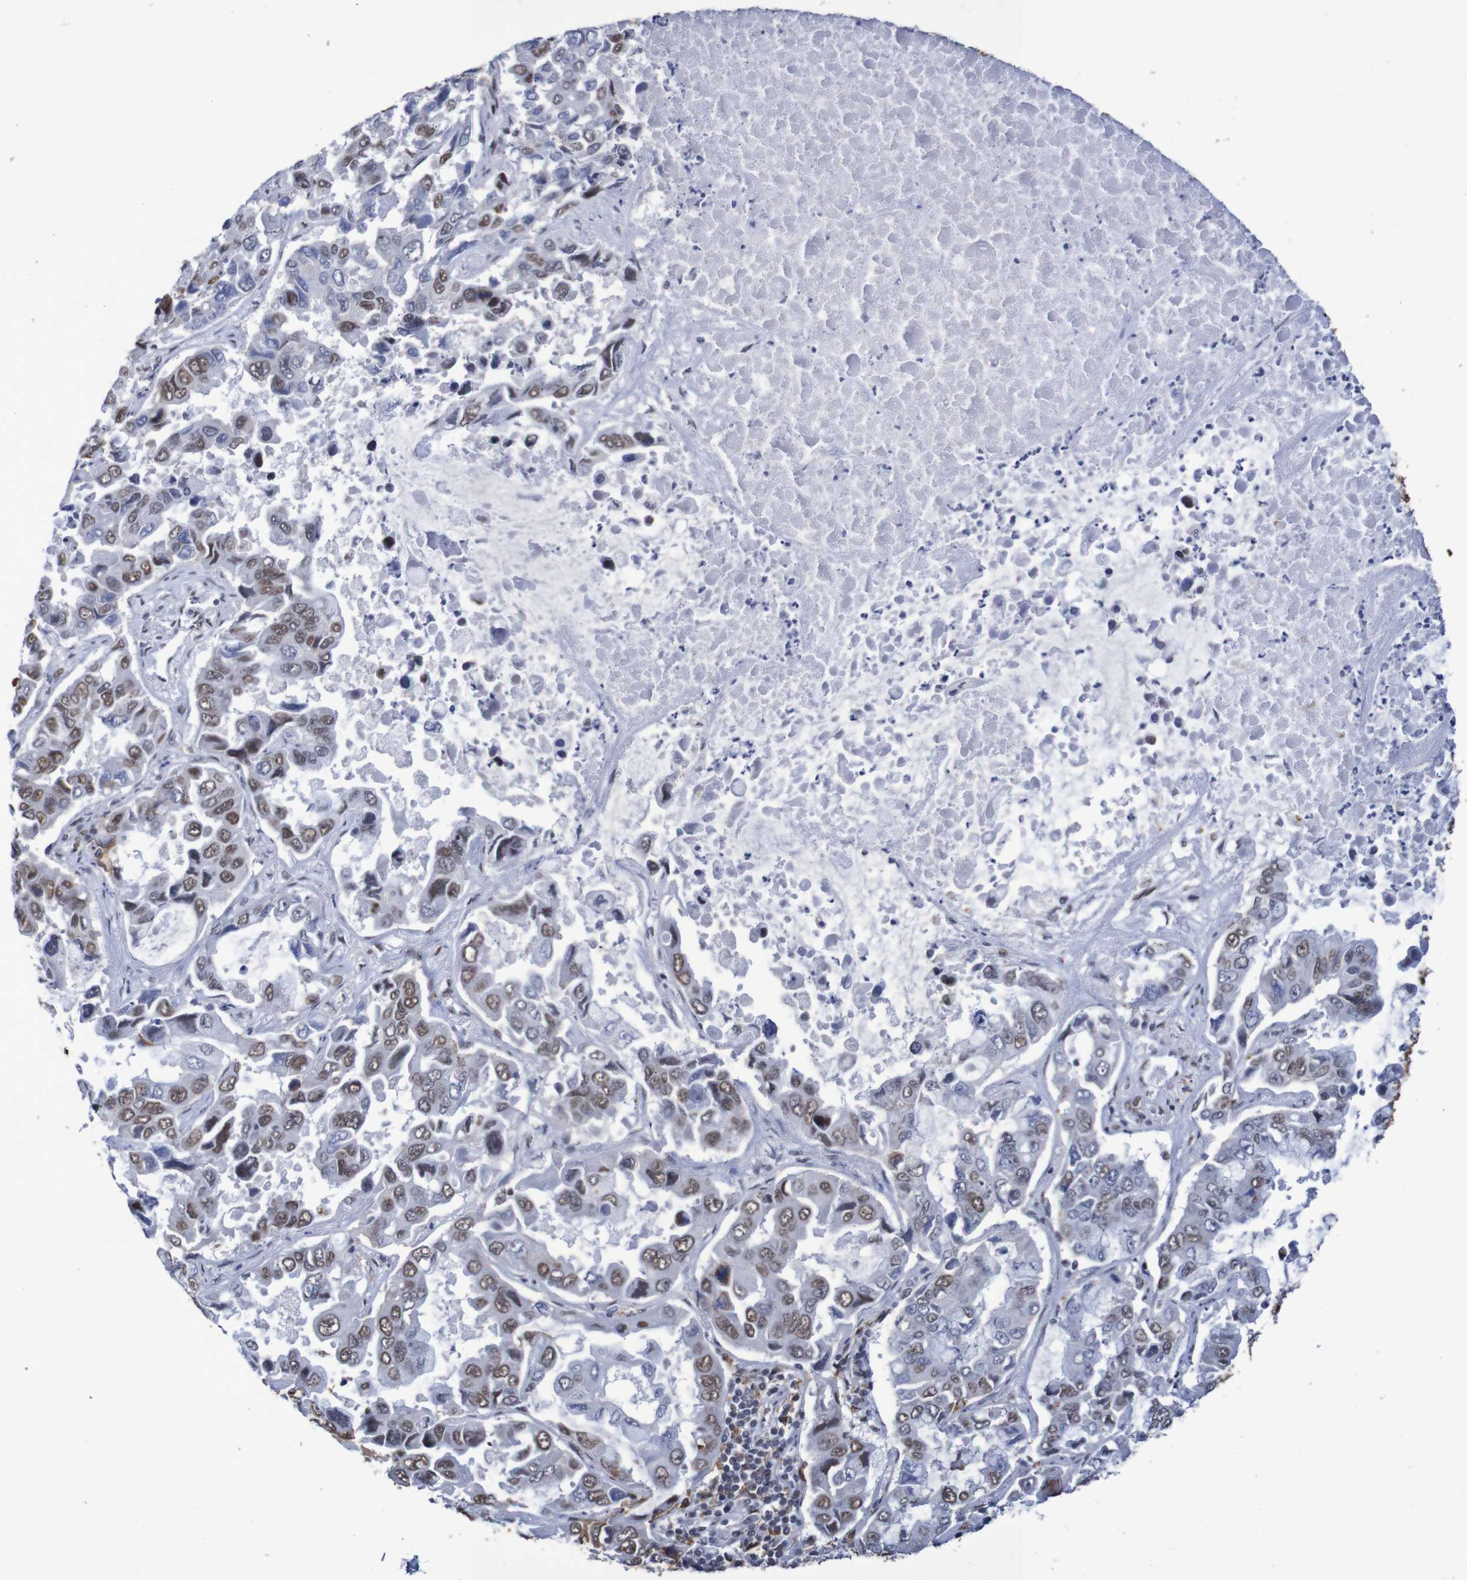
{"staining": {"intensity": "moderate", "quantity": ">75%", "location": "nuclear"}, "tissue": "lung cancer", "cell_type": "Tumor cells", "image_type": "cancer", "snomed": [{"axis": "morphology", "description": "Adenocarcinoma, NOS"}, {"axis": "topography", "description": "Lung"}], "caption": "Immunohistochemical staining of human adenocarcinoma (lung) reveals moderate nuclear protein expression in approximately >75% of tumor cells.", "gene": "MRTFB", "patient": {"sex": "male", "age": 64}}